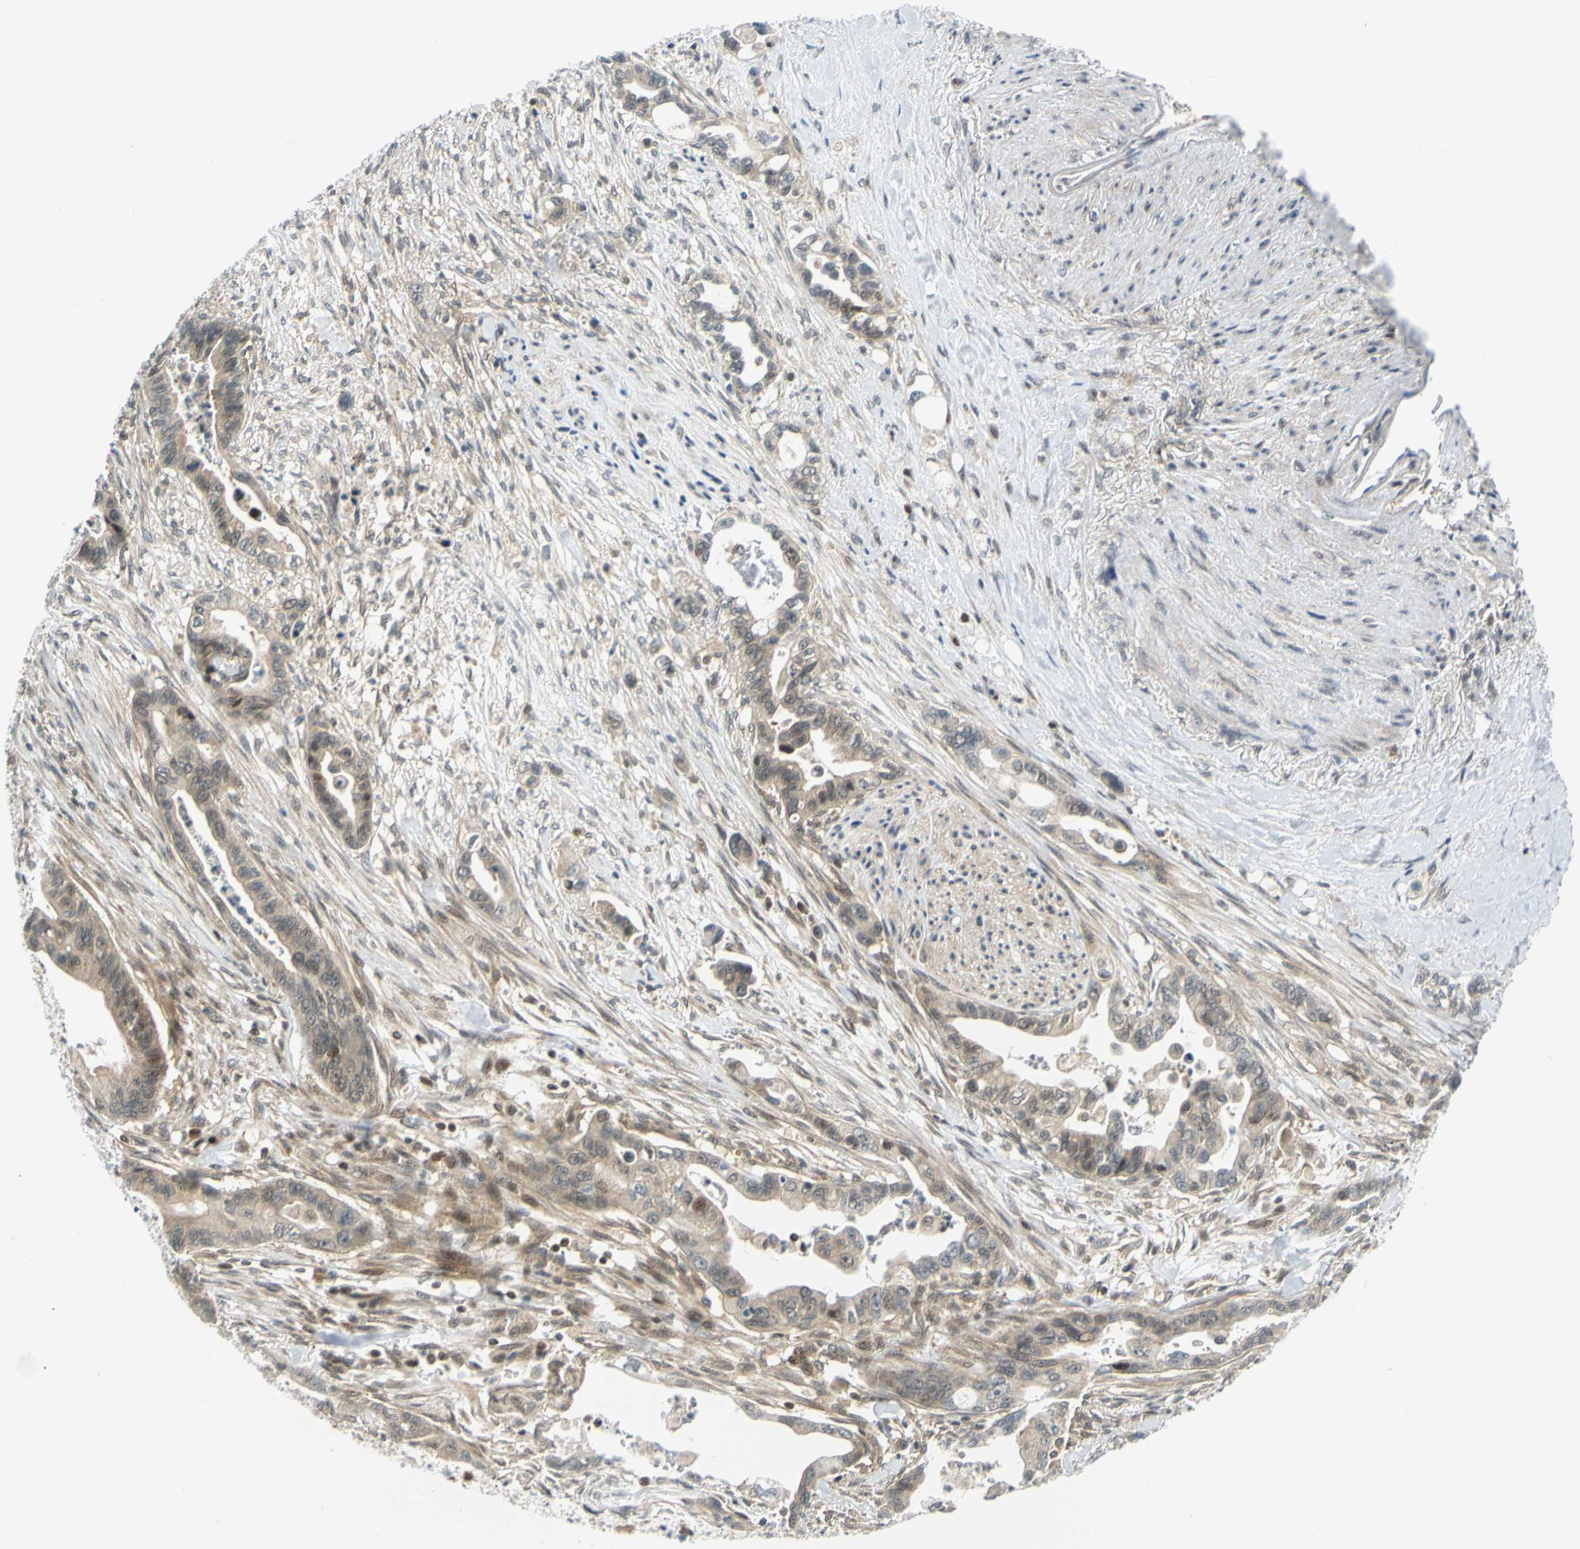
{"staining": {"intensity": "weak", "quantity": "25%-75%", "location": "cytoplasmic/membranous"}, "tissue": "pancreatic cancer", "cell_type": "Tumor cells", "image_type": "cancer", "snomed": [{"axis": "morphology", "description": "Adenocarcinoma, NOS"}, {"axis": "topography", "description": "Pancreas"}], "caption": "This histopathology image exhibits immunohistochemistry (IHC) staining of pancreatic cancer, with low weak cytoplasmic/membranous positivity in about 25%-75% of tumor cells.", "gene": "MAPK9", "patient": {"sex": "male", "age": 70}}